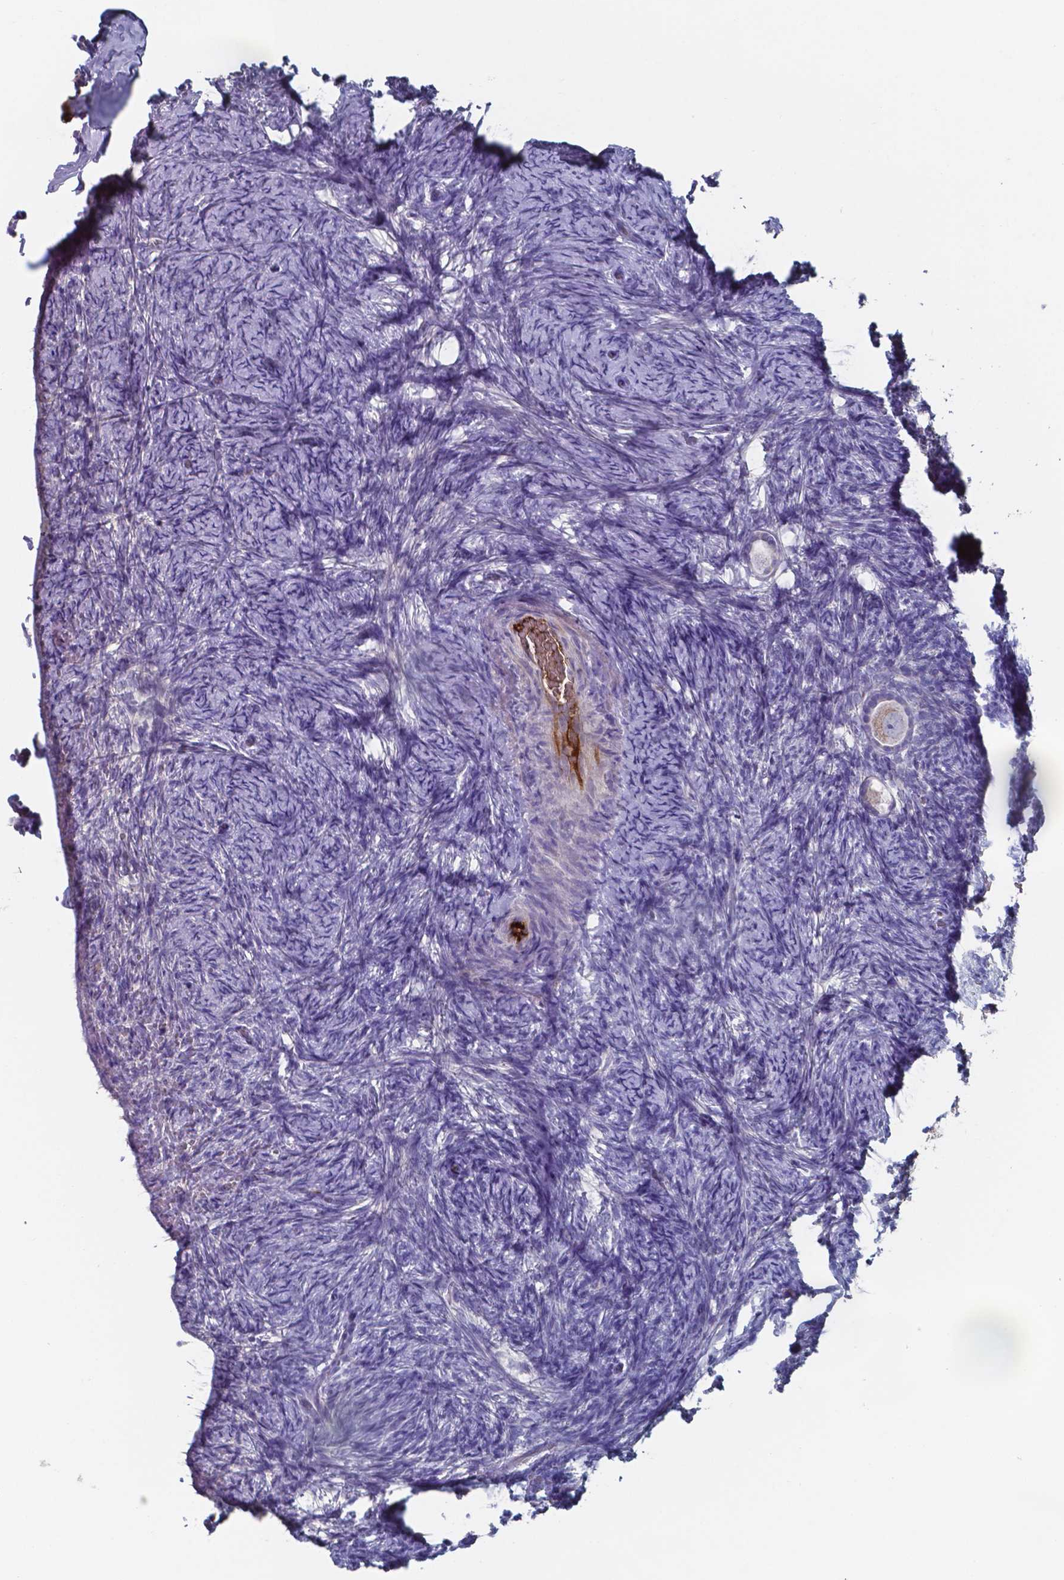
{"staining": {"intensity": "weak", "quantity": "25%-75%", "location": "cytoplasmic/membranous"}, "tissue": "ovary", "cell_type": "Follicle cells", "image_type": "normal", "snomed": [{"axis": "morphology", "description": "Normal tissue, NOS"}, {"axis": "topography", "description": "Ovary"}], "caption": "Protein staining exhibits weak cytoplasmic/membranous positivity in approximately 25%-75% of follicle cells in benign ovary.", "gene": "BTBD17", "patient": {"sex": "female", "age": 34}}